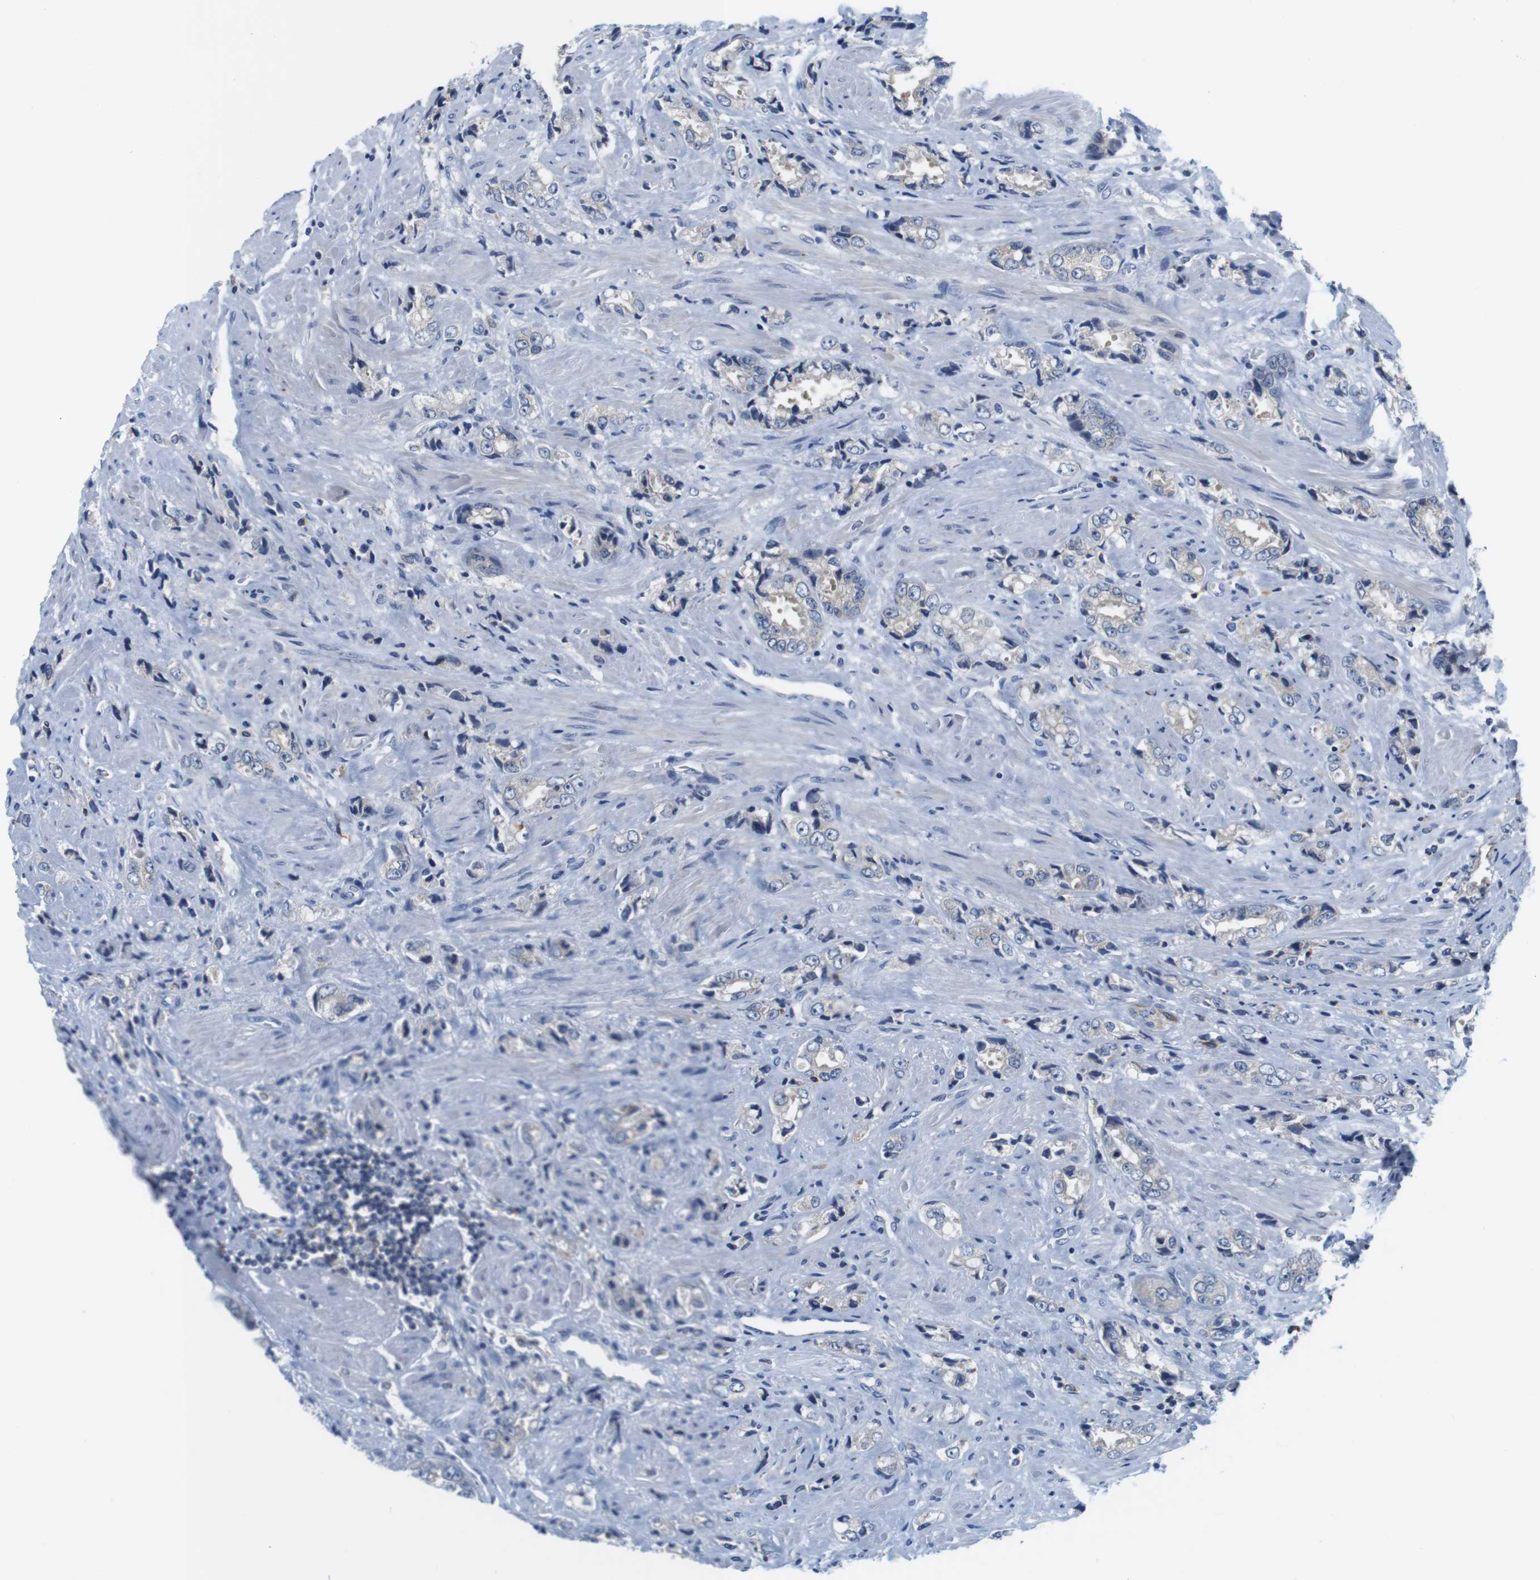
{"staining": {"intensity": "negative", "quantity": "none", "location": "none"}, "tissue": "prostate cancer", "cell_type": "Tumor cells", "image_type": "cancer", "snomed": [{"axis": "morphology", "description": "Adenocarcinoma, High grade"}, {"axis": "topography", "description": "Prostate"}], "caption": "High magnification brightfield microscopy of prostate cancer stained with DAB (brown) and counterstained with hematoxylin (blue): tumor cells show no significant staining.", "gene": "CNGA2", "patient": {"sex": "male", "age": 61}}